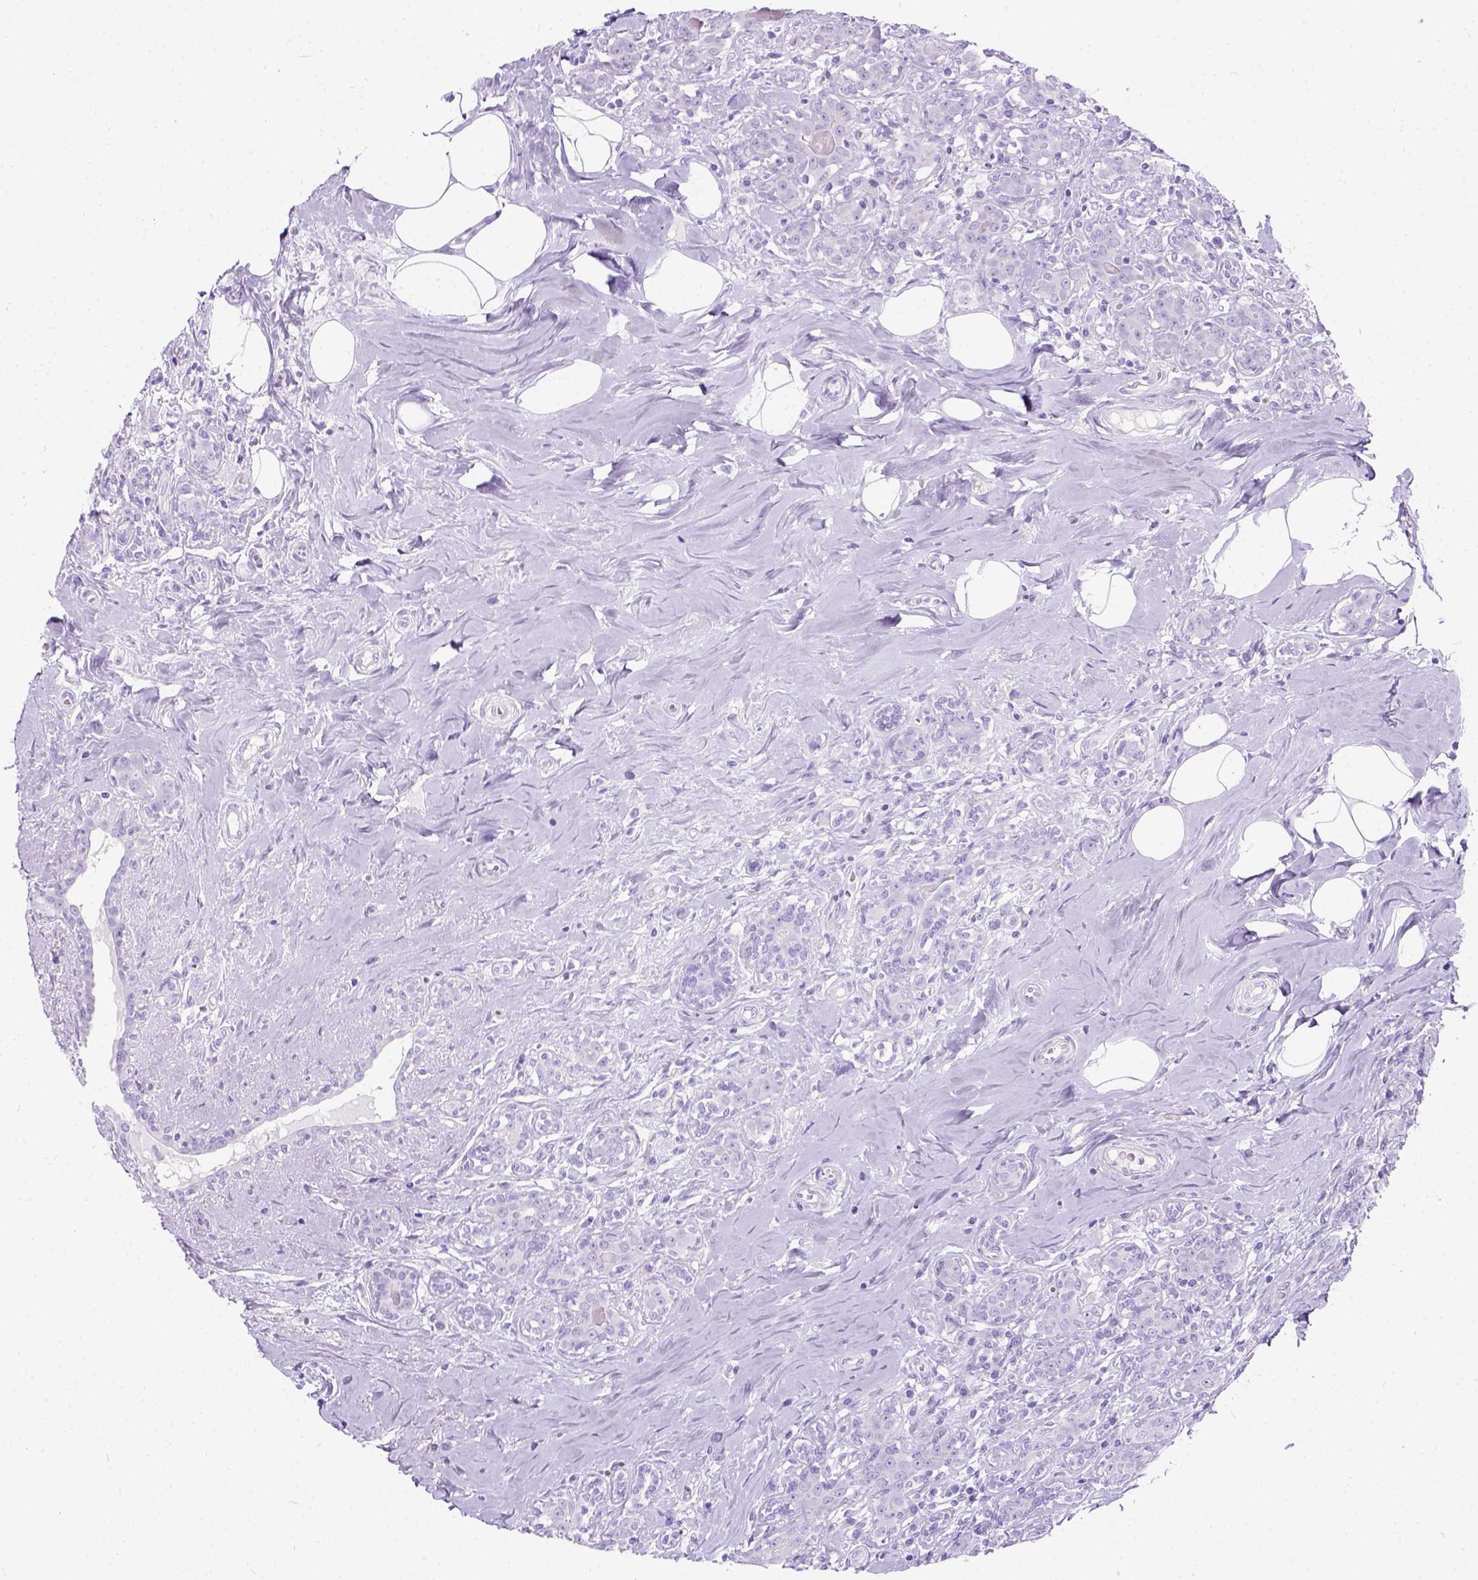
{"staining": {"intensity": "negative", "quantity": "none", "location": "none"}, "tissue": "breast cancer", "cell_type": "Tumor cells", "image_type": "cancer", "snomed": [{"axis": "morphology", "description": "Normal tissue, NOS"}, {"axis": "morphology", "description": "Duct carcinoma"}, {"axis": "topography", "description": "Breast"}], "caption": "Immunohistochemistry of breast cancer shows no expression in tumor cells.", "gene": "C7orf57", "patient": {"sex": "female", "age": 43}}